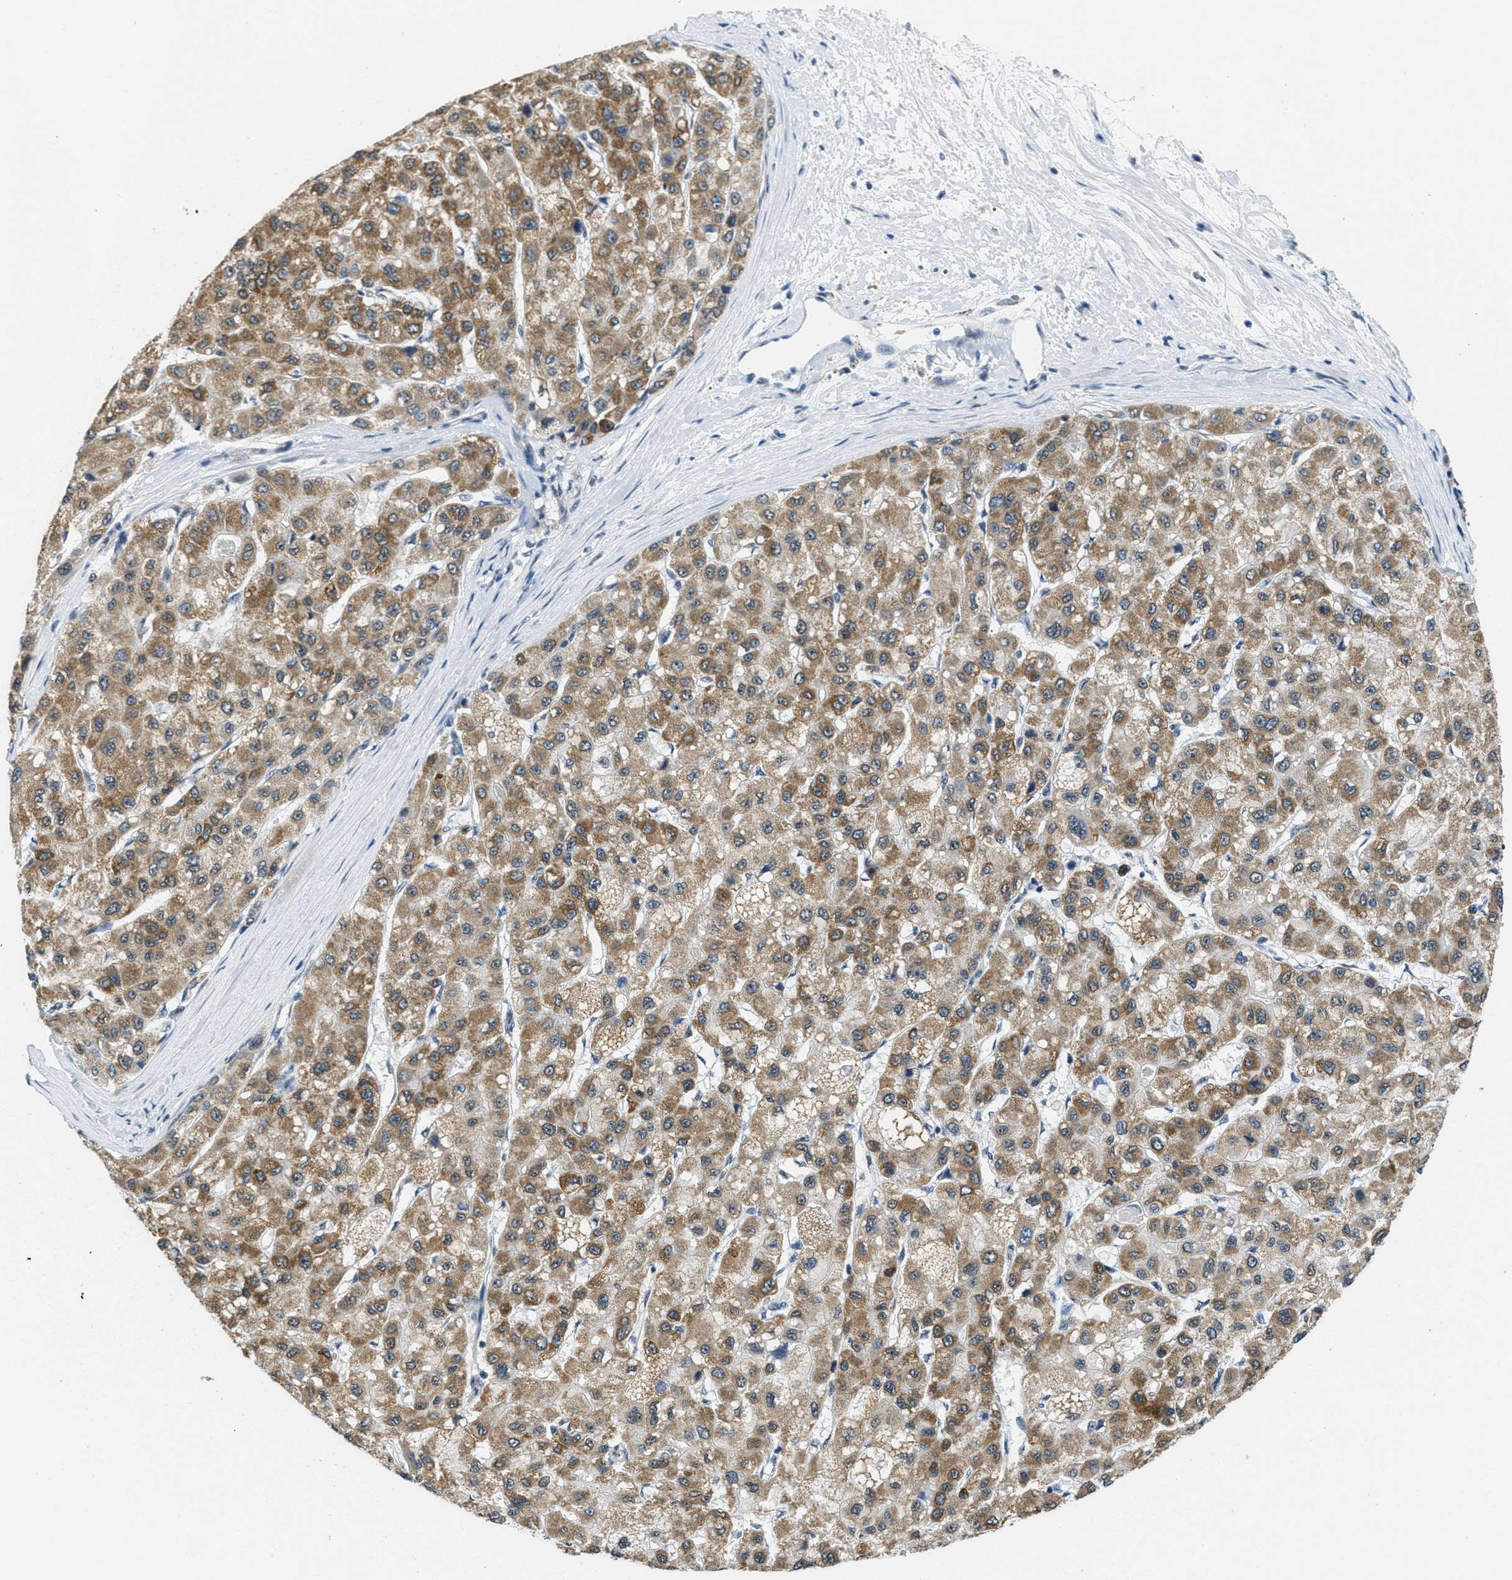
{"staining": {"intensity": "moderate", "quantity": ">75%", "location": "cytoplasmic/membranous"}, "tissue": "liver cancer", "cell_type": "Tumor cells", "image_type": "cancer", "snomed": [{"axis": "morphology", "description": "Carcinoma, Hepatocellular, NOS"}, {"axis": "topography", "description": "Liver"}], "caption": "Approximately >75% of tumor cells in liver cancer (hepatocellular carcinoma) exhibit moderate cytoplasmic/membranous protein expression as visualized by brown immunohistochemical staining.", "gene": "TOMM70", "patient": {"sex": "male", "age": 80}}